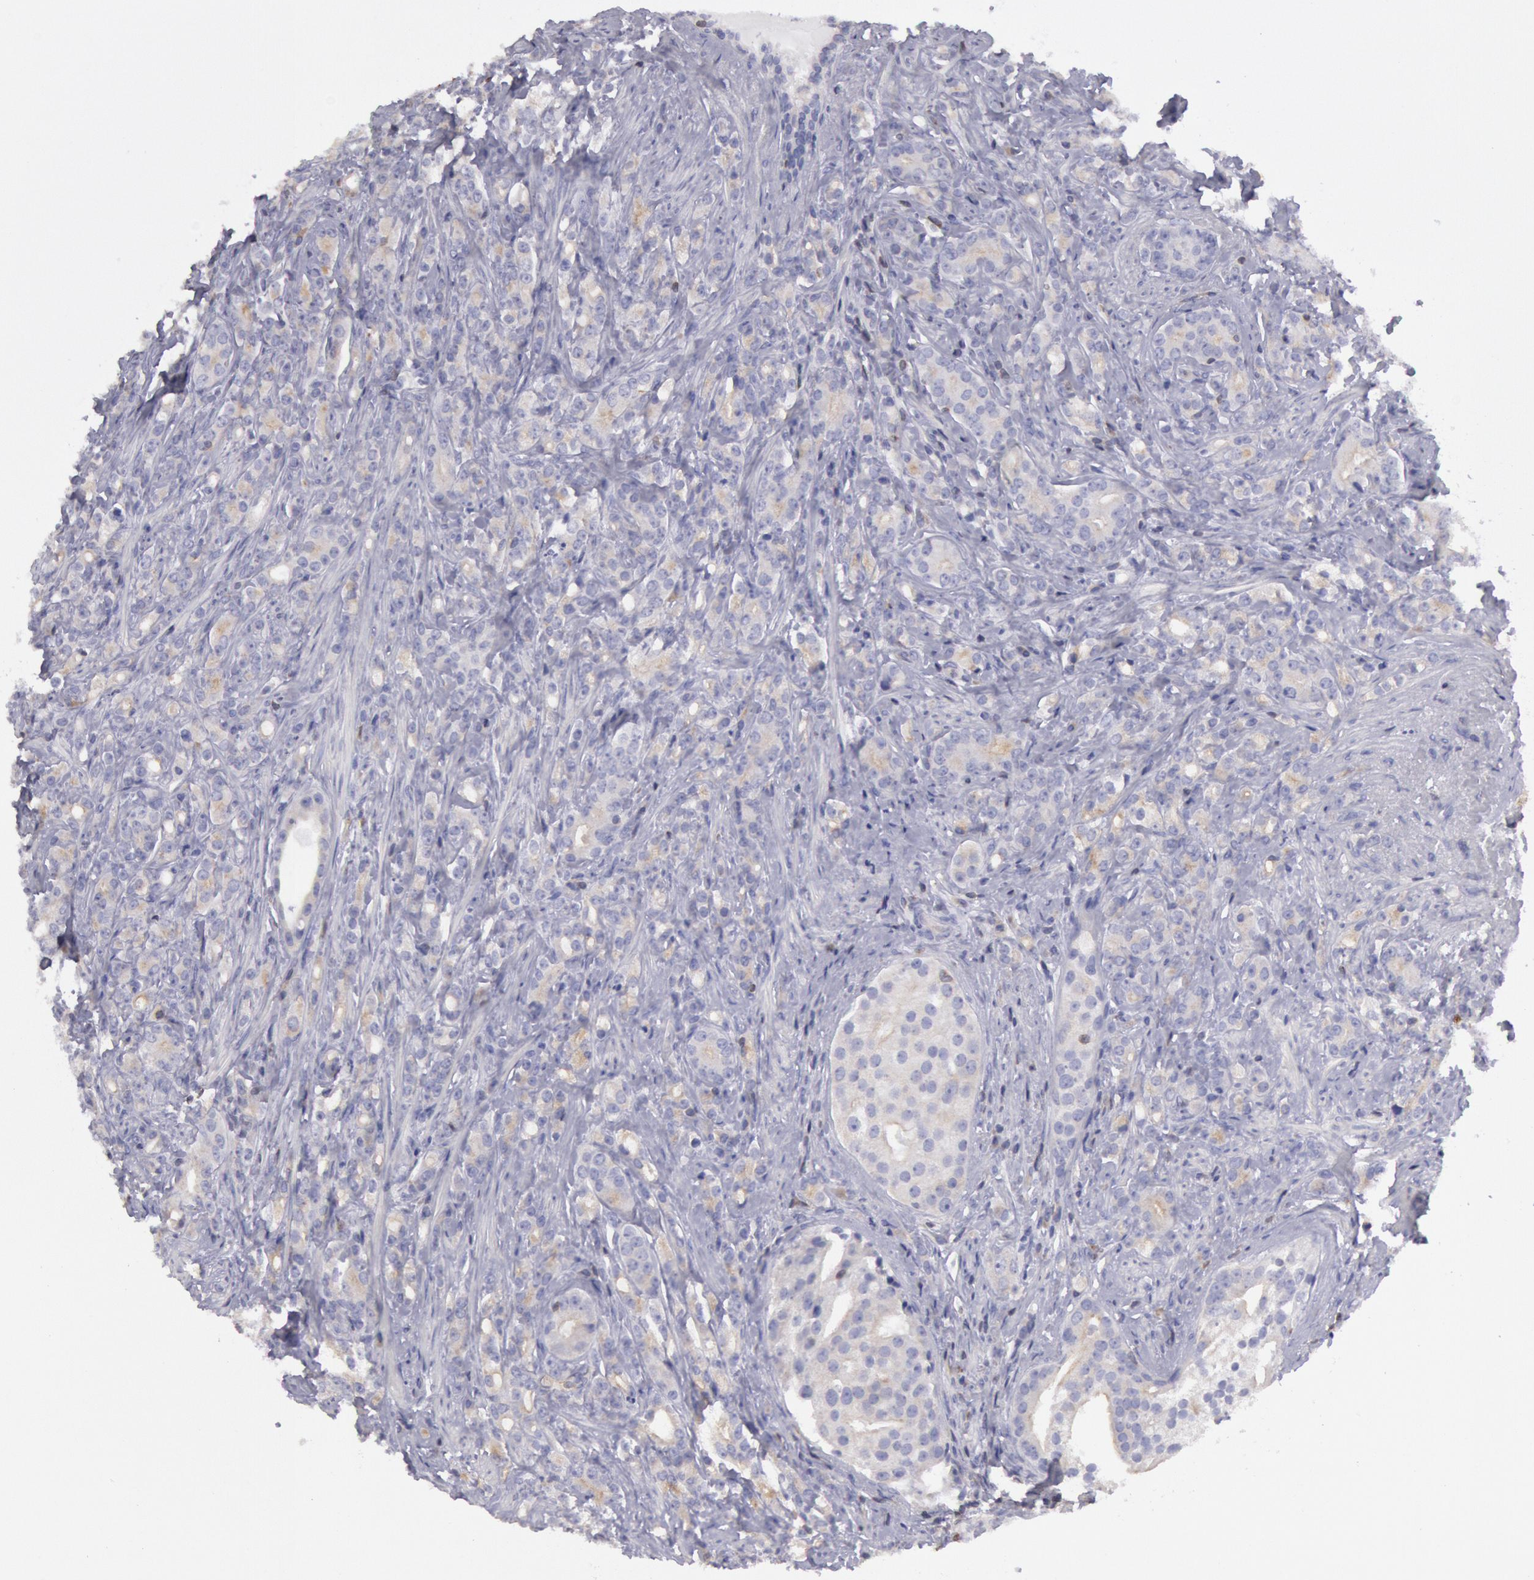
{"staining": {"intensity": "weak", "quantity": "<25%", "location": "cytoplasmic/membranous"}, "tissue": "prostate cancer", "cell_type": "Tumor cells", "image_type": "cancer", "snomed": [{"axis": "morphology", "description": "Adenocarcinoma, Medium grade"}, {"axis": "topography", "description": "Prostate"}], "caption": "IHC image of human prostate cancer stained for a protein (brown), which demonstrates no positivity in tumor cells.", "gene": "RAB27A", "patient": {"sex": "male", "age": 59}}